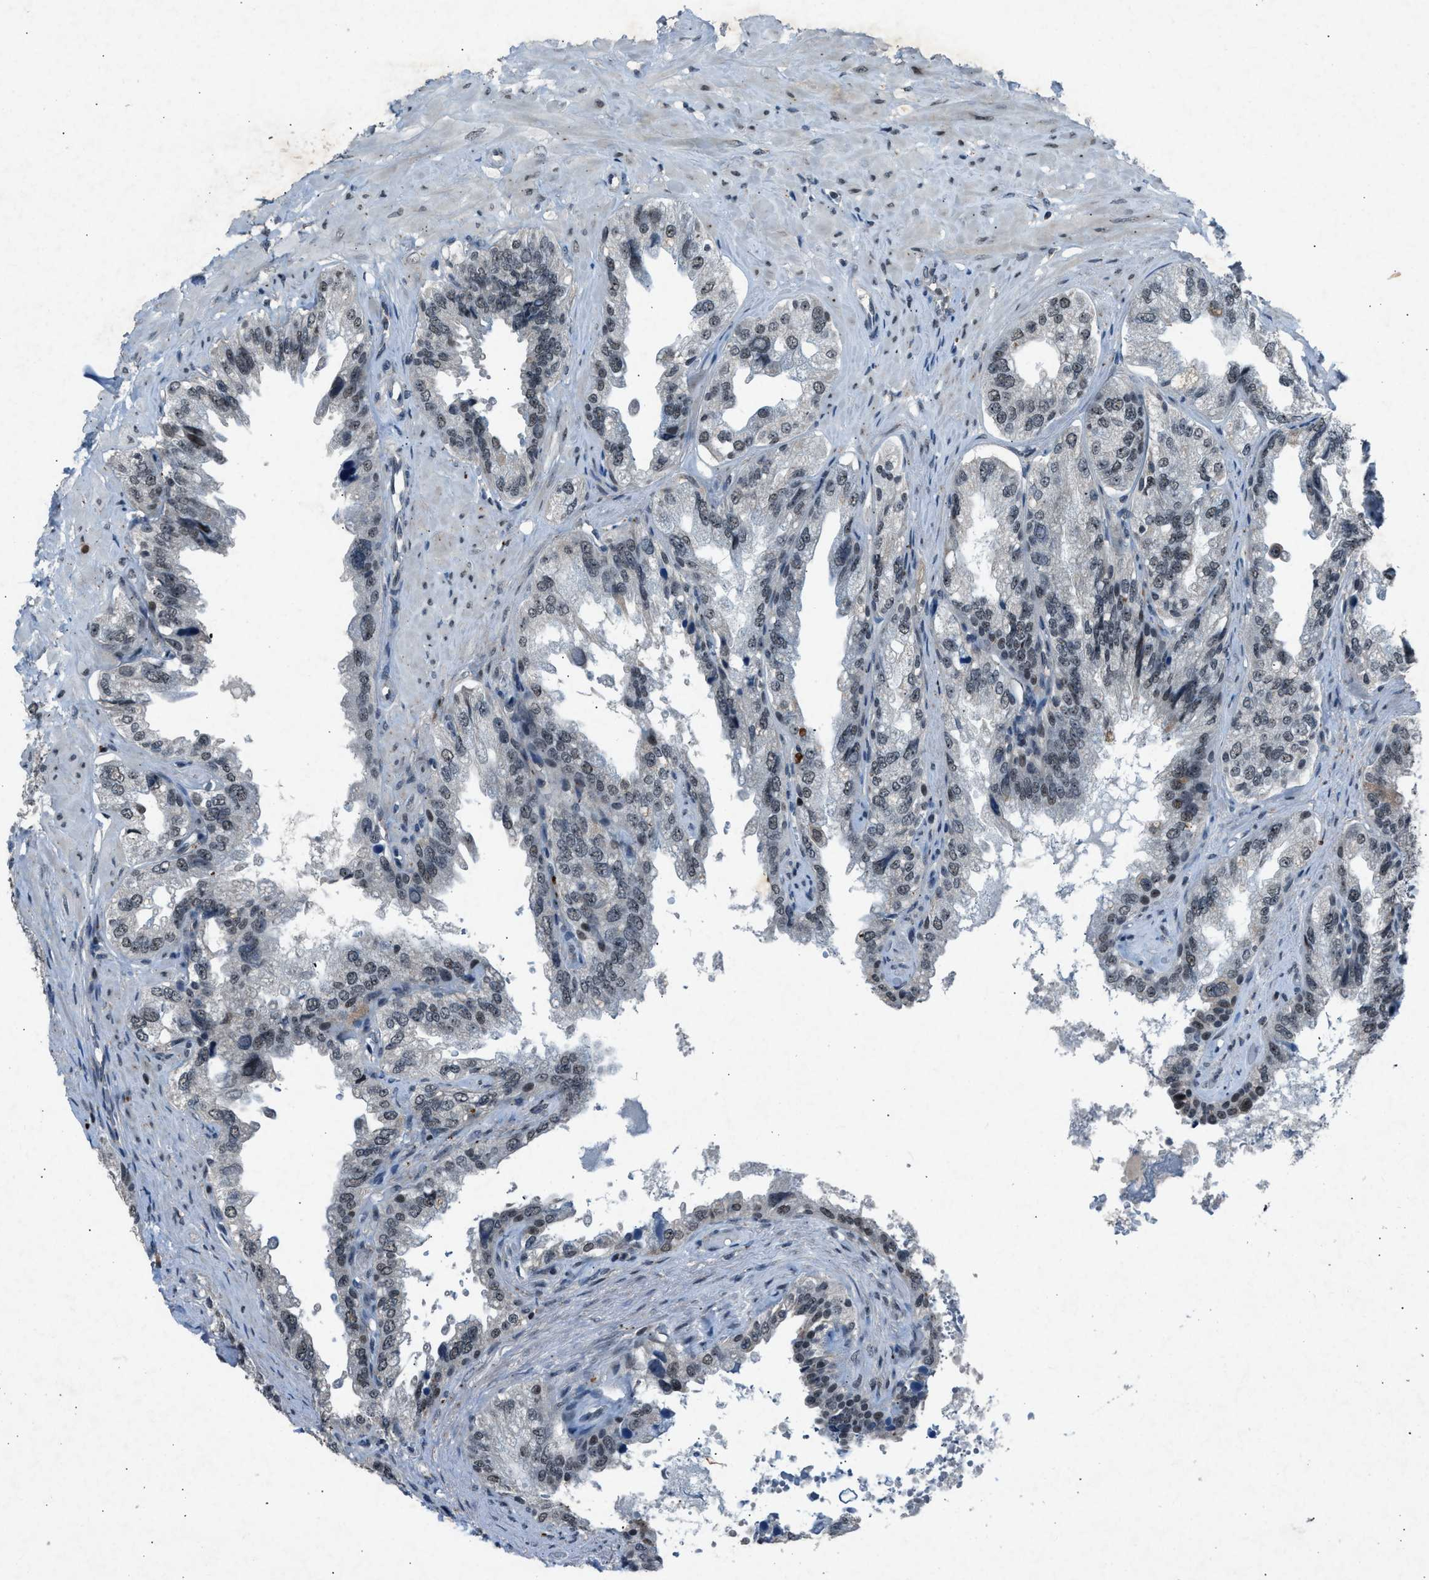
{"staining": {"intensity": "weak", "quantity": "<25%", "location": "nuclear"}, "tissue": "seminal vesicle", "cell_type": "Glandular cells", "image_type": "normal", "snomed": [{"axis": "morphology", "description": "Normal tissue, NOS"}, {"axis": "topography", "description": "Seminal veicle"}], "caption": "IHC photomicrograph of unremarkable seminal vesicle: seminal vesicle stained with DAB displays no significant protein staining in glandular cells.", "gene": "ADCY1", "patient": {"sex": "male", "age": 68}}